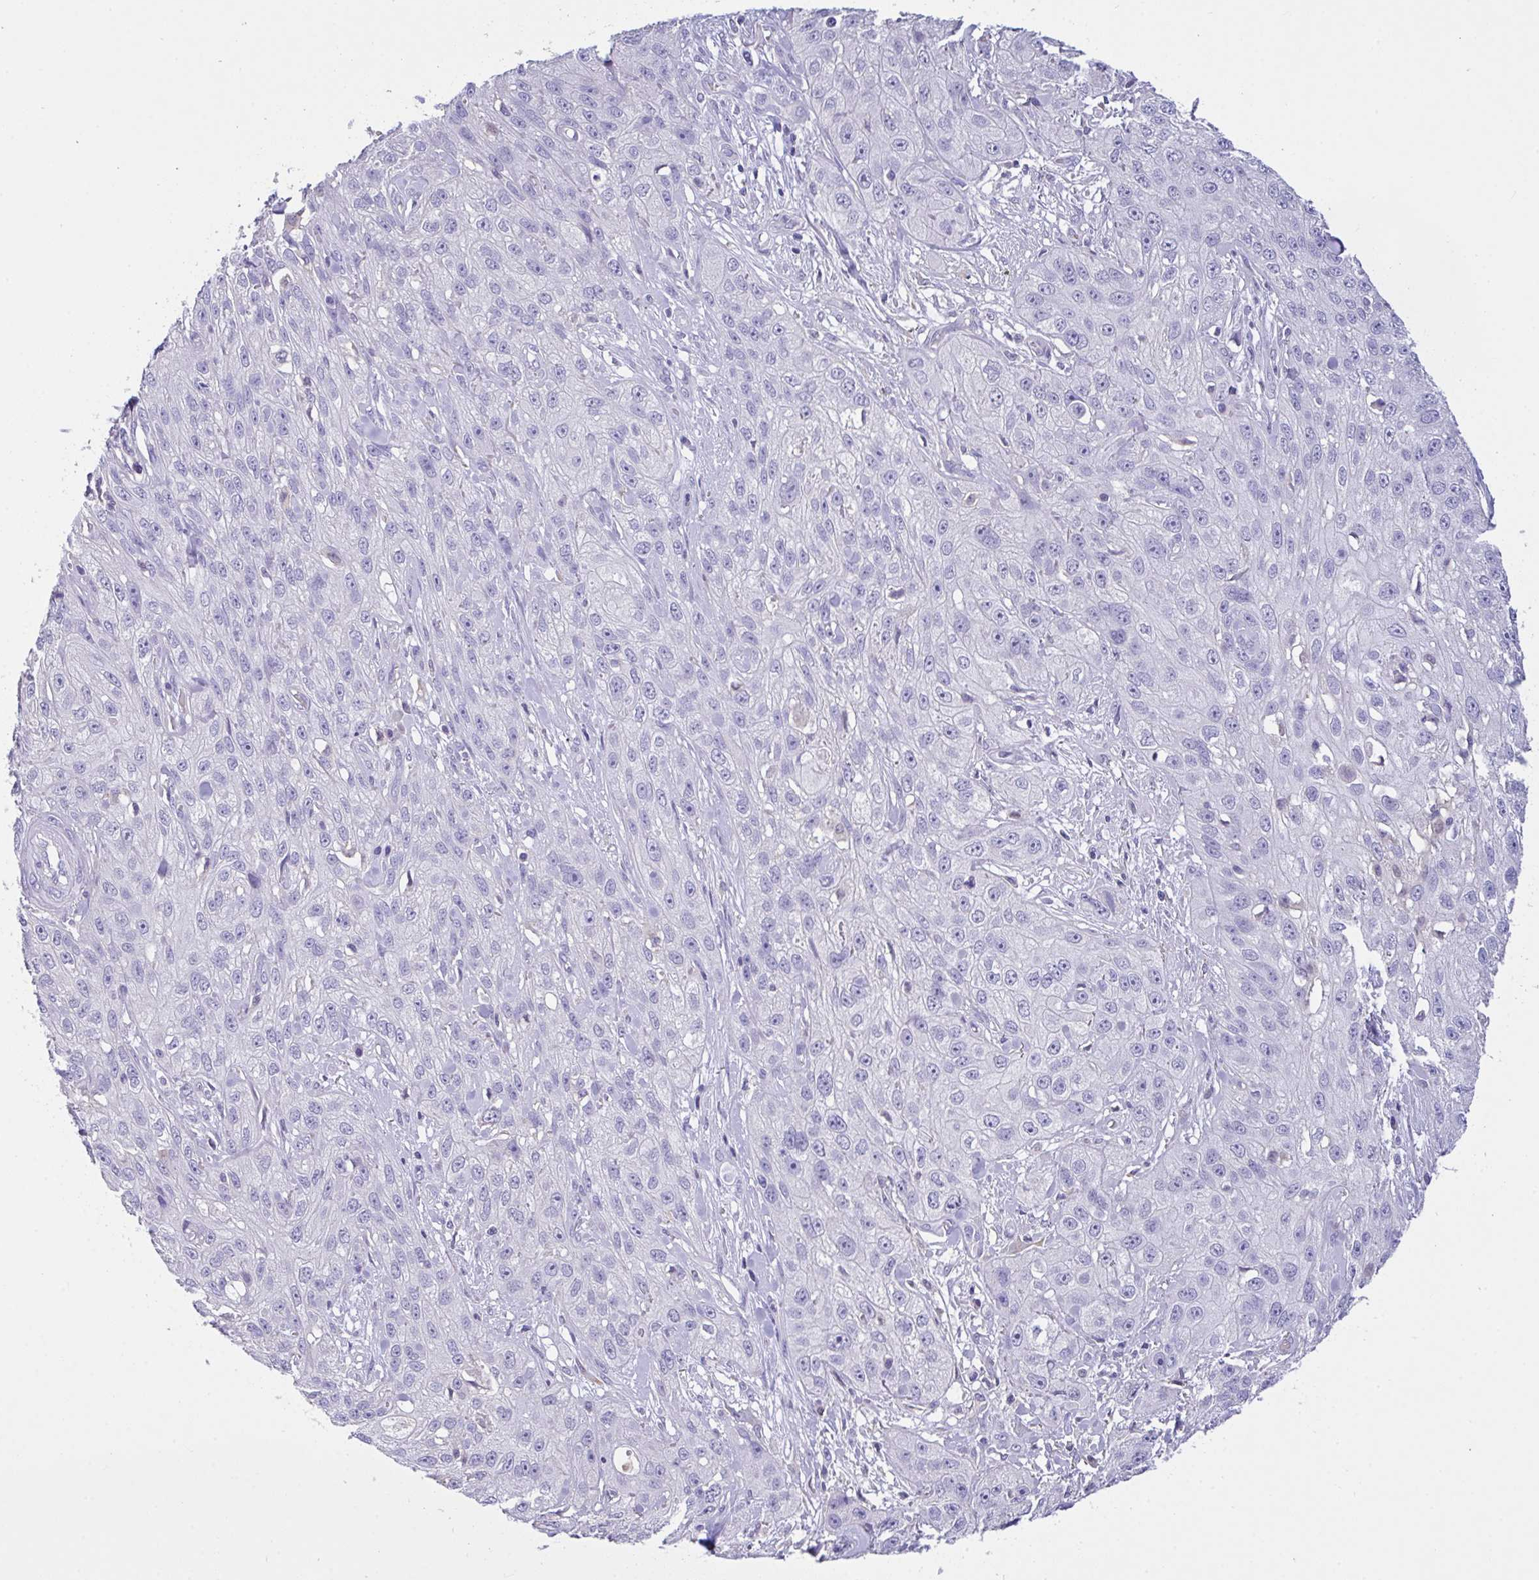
{"staining": {"intensity": "negative", "quantity": "none", "location": "none"}, "tissue": "skin cancer", "cell_type": "Tumor cells", "image_type": "cancer", "snomed": [{"axis": "morphology", "description": "Squamous cell carcinoma, NOS"}, {"axis": "topography", "description": "Skin"}, {"axis": "topography", "description": "Vulva"}], "caption": "Tumor cells show no significant staining in skin cancer. (DAB (3,3'-diaminobenzidine) immunohistochemistry with hematoxylin counter stain).", "gene": "CA10", "patient": {"sex": "female", "age": 86}}